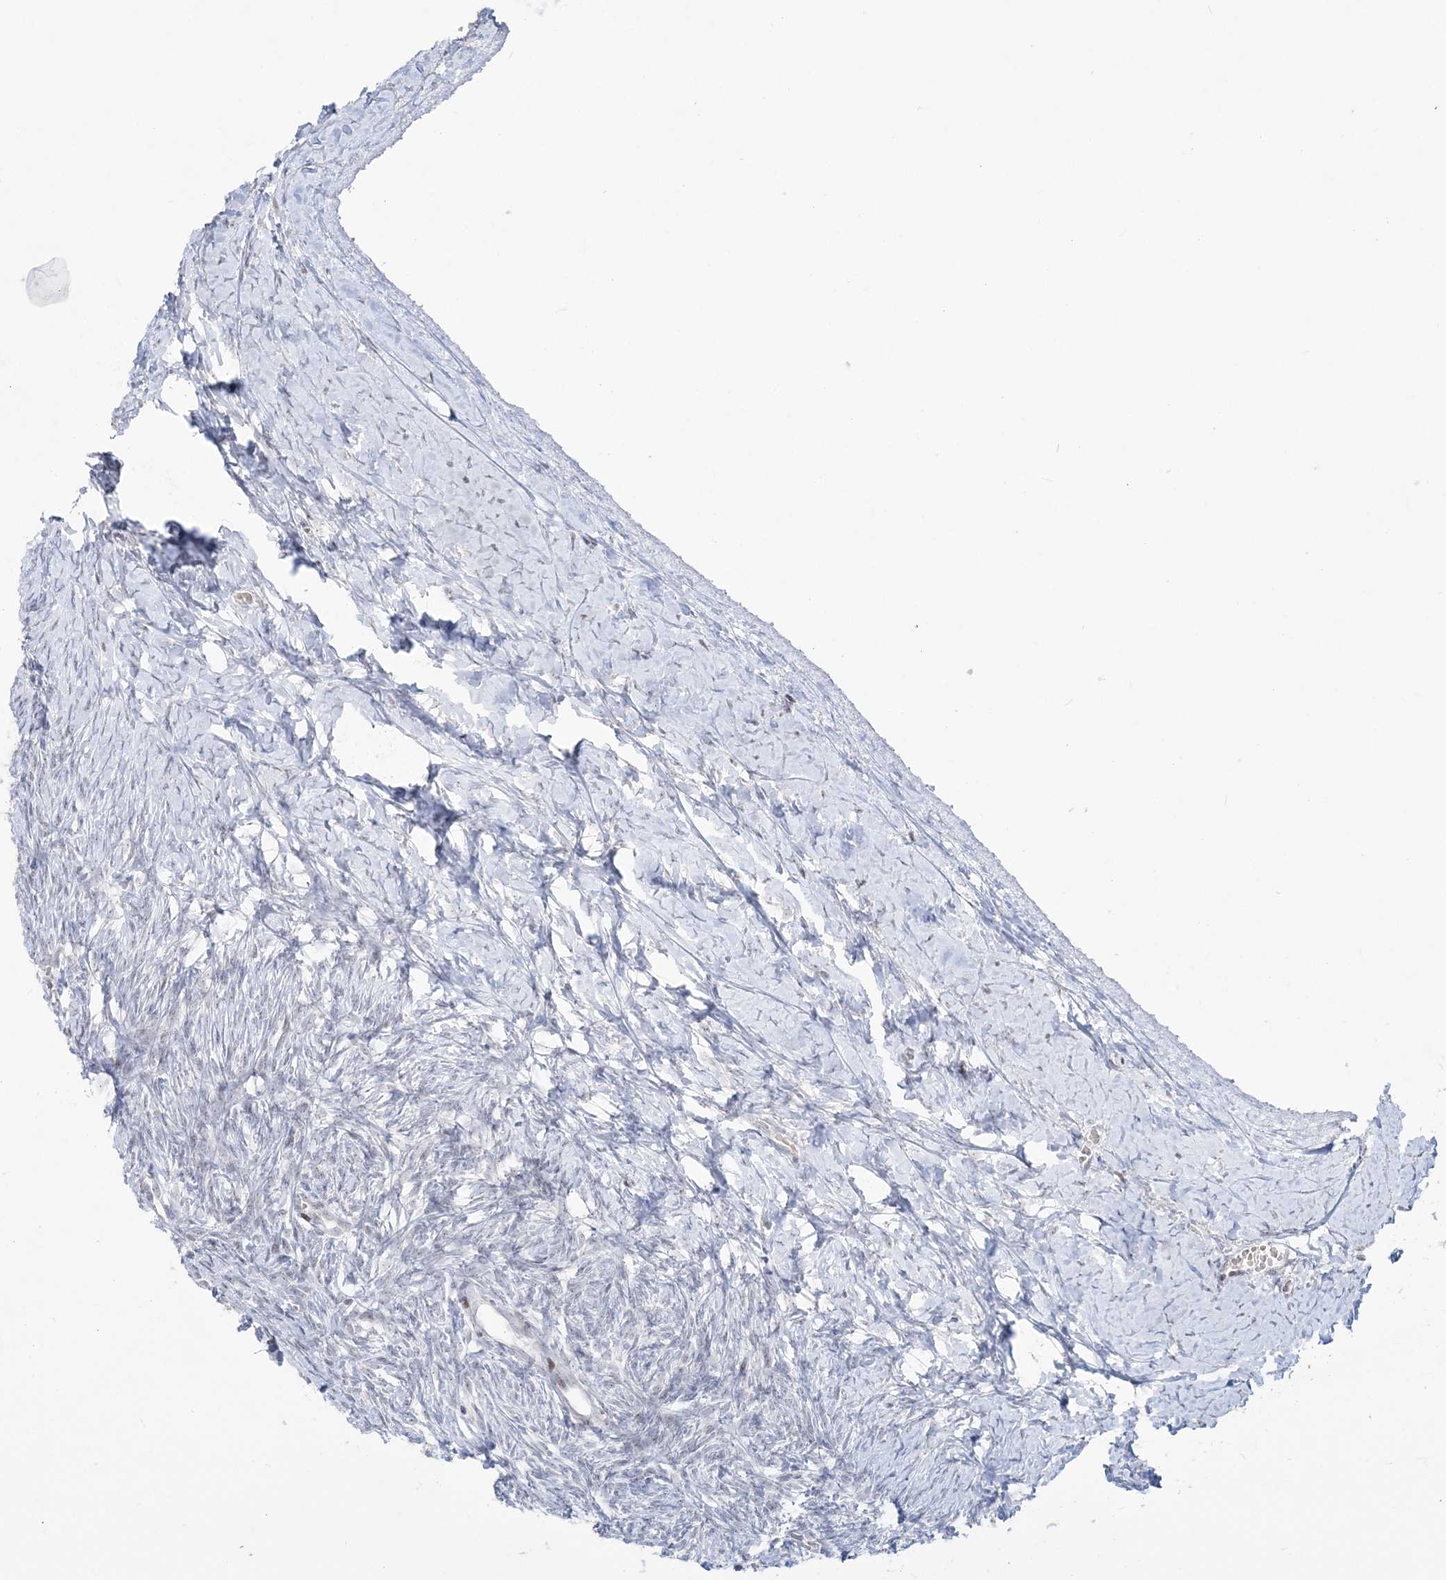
{"staining": {"intensity": "negative", "quantity": "none", "location": "none"}, "tissue": "ovary", "cell_type": "Ovarian stroma cells", "image_type": "normal", "snomed": [{"axis": "morphology", "description": "Normal tissue, NOS"}, {"axis": "morphology", "description": "Developmental malformation"}, {"axis": "topography", "description": "Ovary"}], "caption": "Protein analysis of benign ovary demonstrates no significant staining in ovarian stroma cells.", "gene": "SH3BP4", "patient": {"sex": "female", "age": 39}}